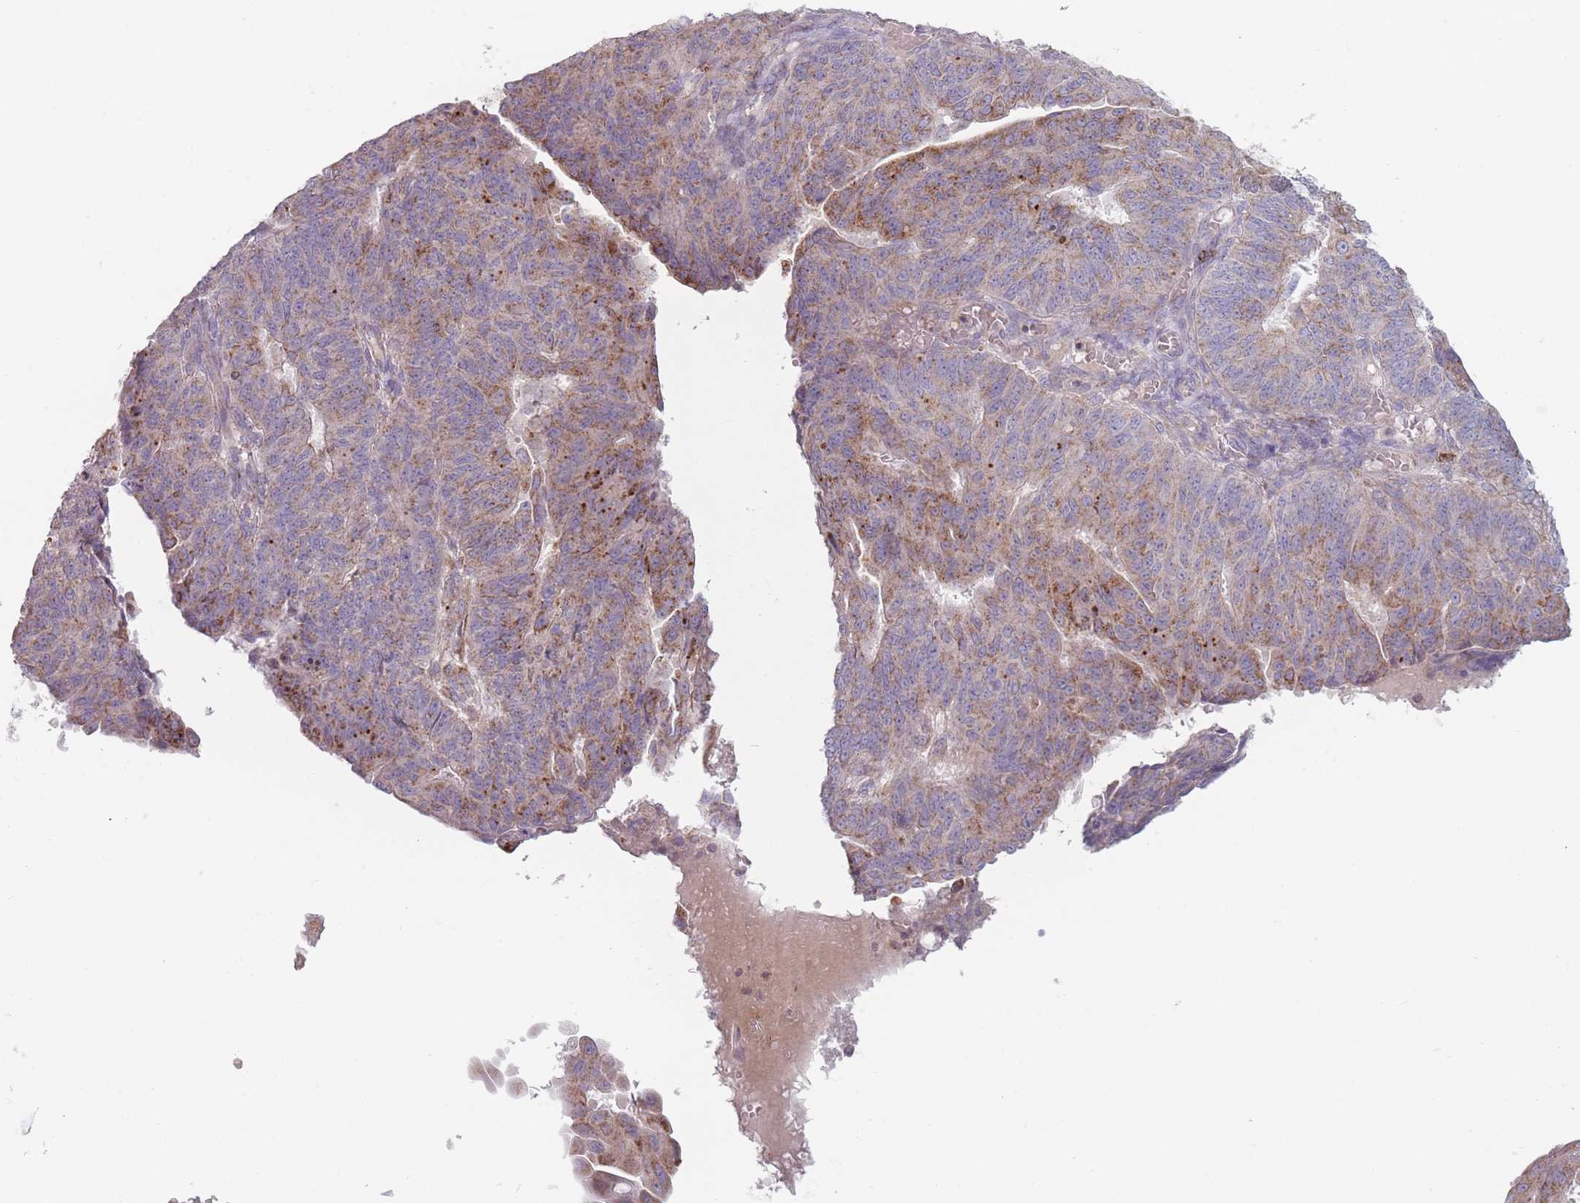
{"staining": {"intensity": "moderate", "quantity": "25%-75%", "location": "cytoplasmic/membranous"}, "tissue": "endometrial cancer", "cell_type": "Tumor cells", "image_type": "cancer", "snomed": [{"axis": "morphology", "description": "Adenocarcinoma, NOS"}, {"axis": "topography", "description": "Endometrium"}], "caption": "This micrograph demonstrates immunohistochemistry (IHC) staining of human endometrial adenocarcinoma, with medium moderate cytoplasmic/membranous positivity in about 25%-75% of tumor cells.", "gene": "PEX11B", "patient": {"sex": "female", "age": 32}}